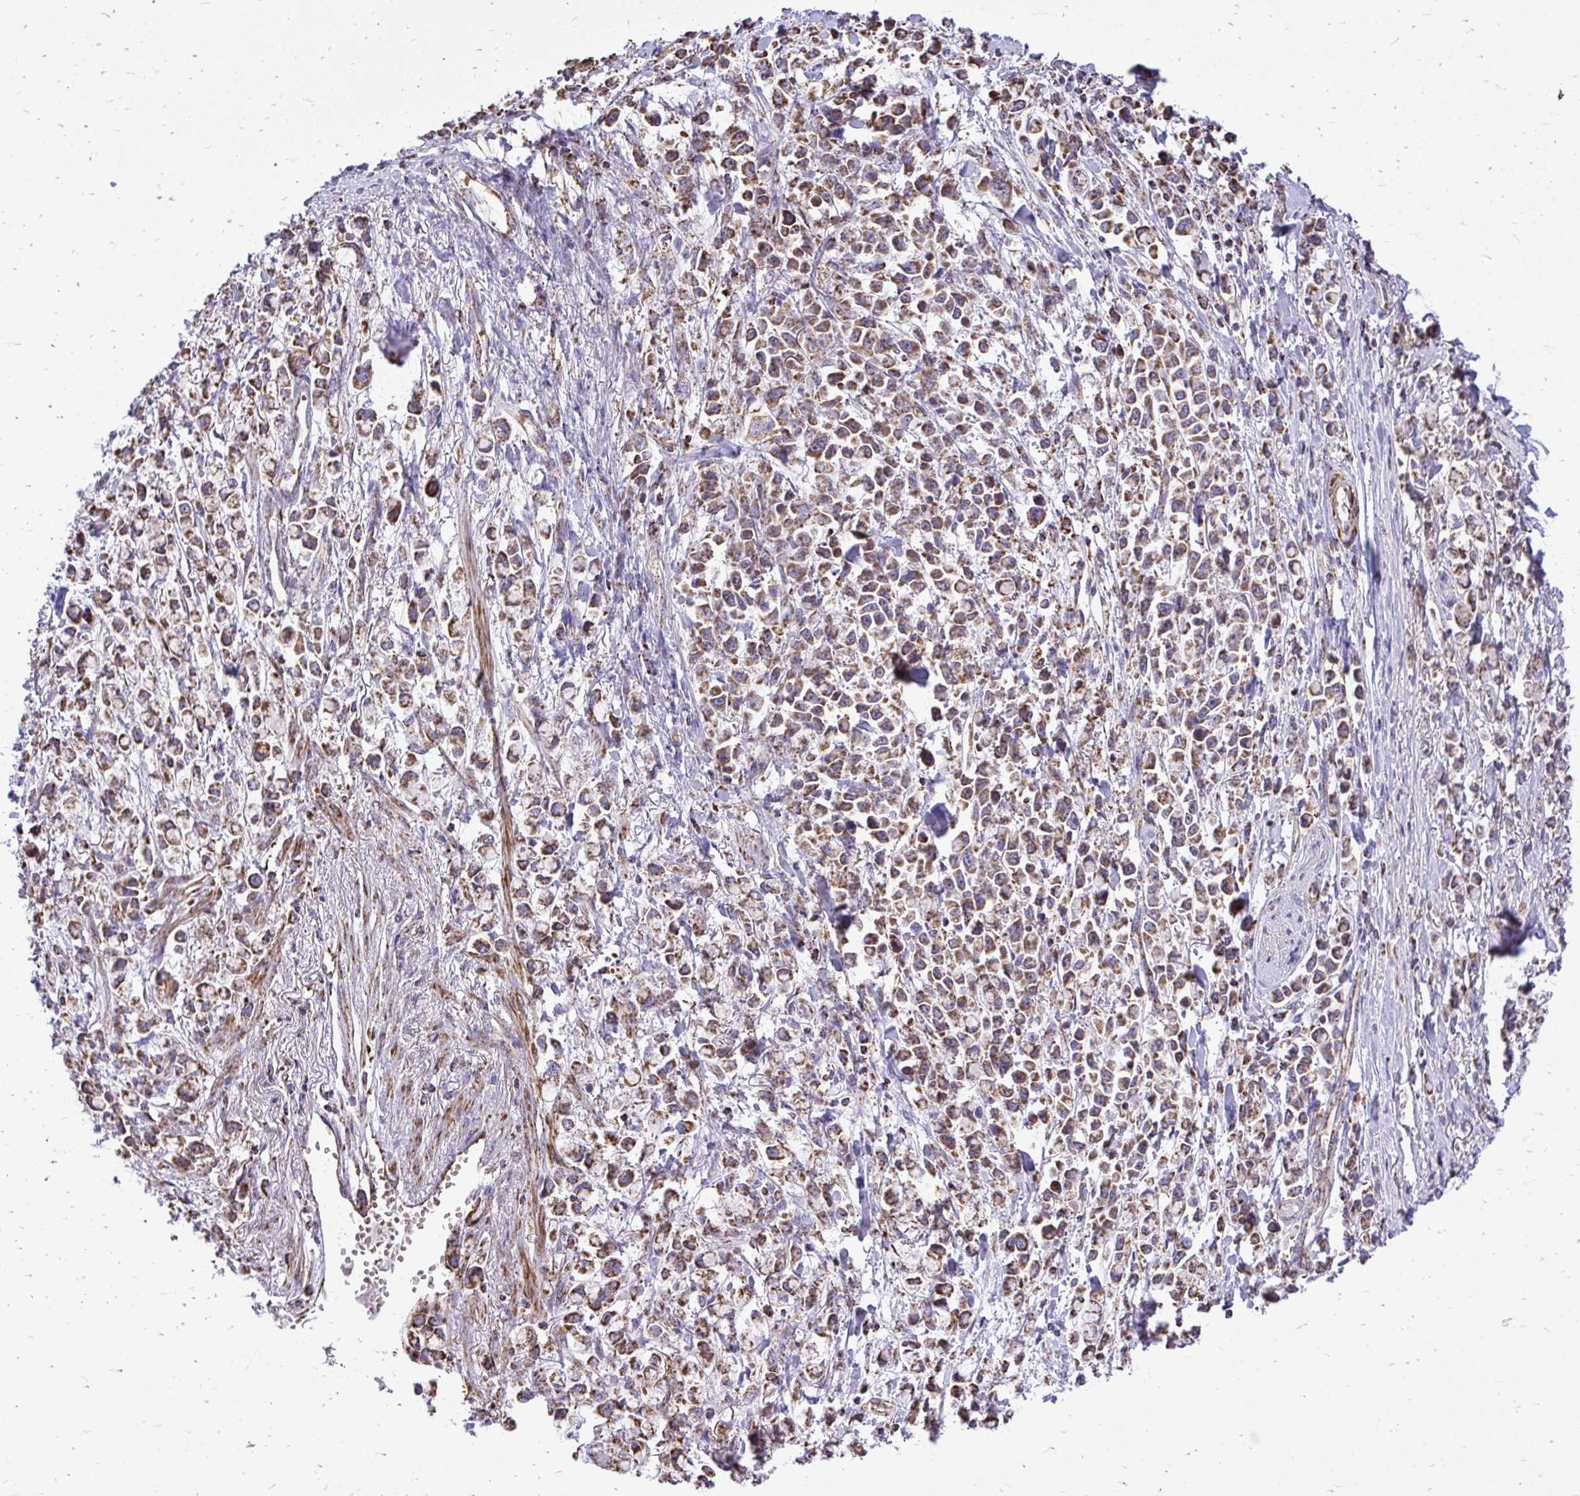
{"staining": {"intensity": "moderate", "quantity": ">75%", "location": "cytoplasmic/membranous"}, "tissue": "stomach cancer", "cell_type": "Tumor cells", "image_type": "cancer", "snomed": [{"axis": "morphology", "description": "Adenocarcinoma, NOS"}, {"axis": "topography", "description": "Stomach"}], "caption": "Immunohistochemical staining of adenocarcinoma (stomach) displays moderate cytoplasmic/membranous protein positivity in approximately >75% of tumor cells.", "gene": "UBE2C", "patient": {"sex": "female", "age": 81}}